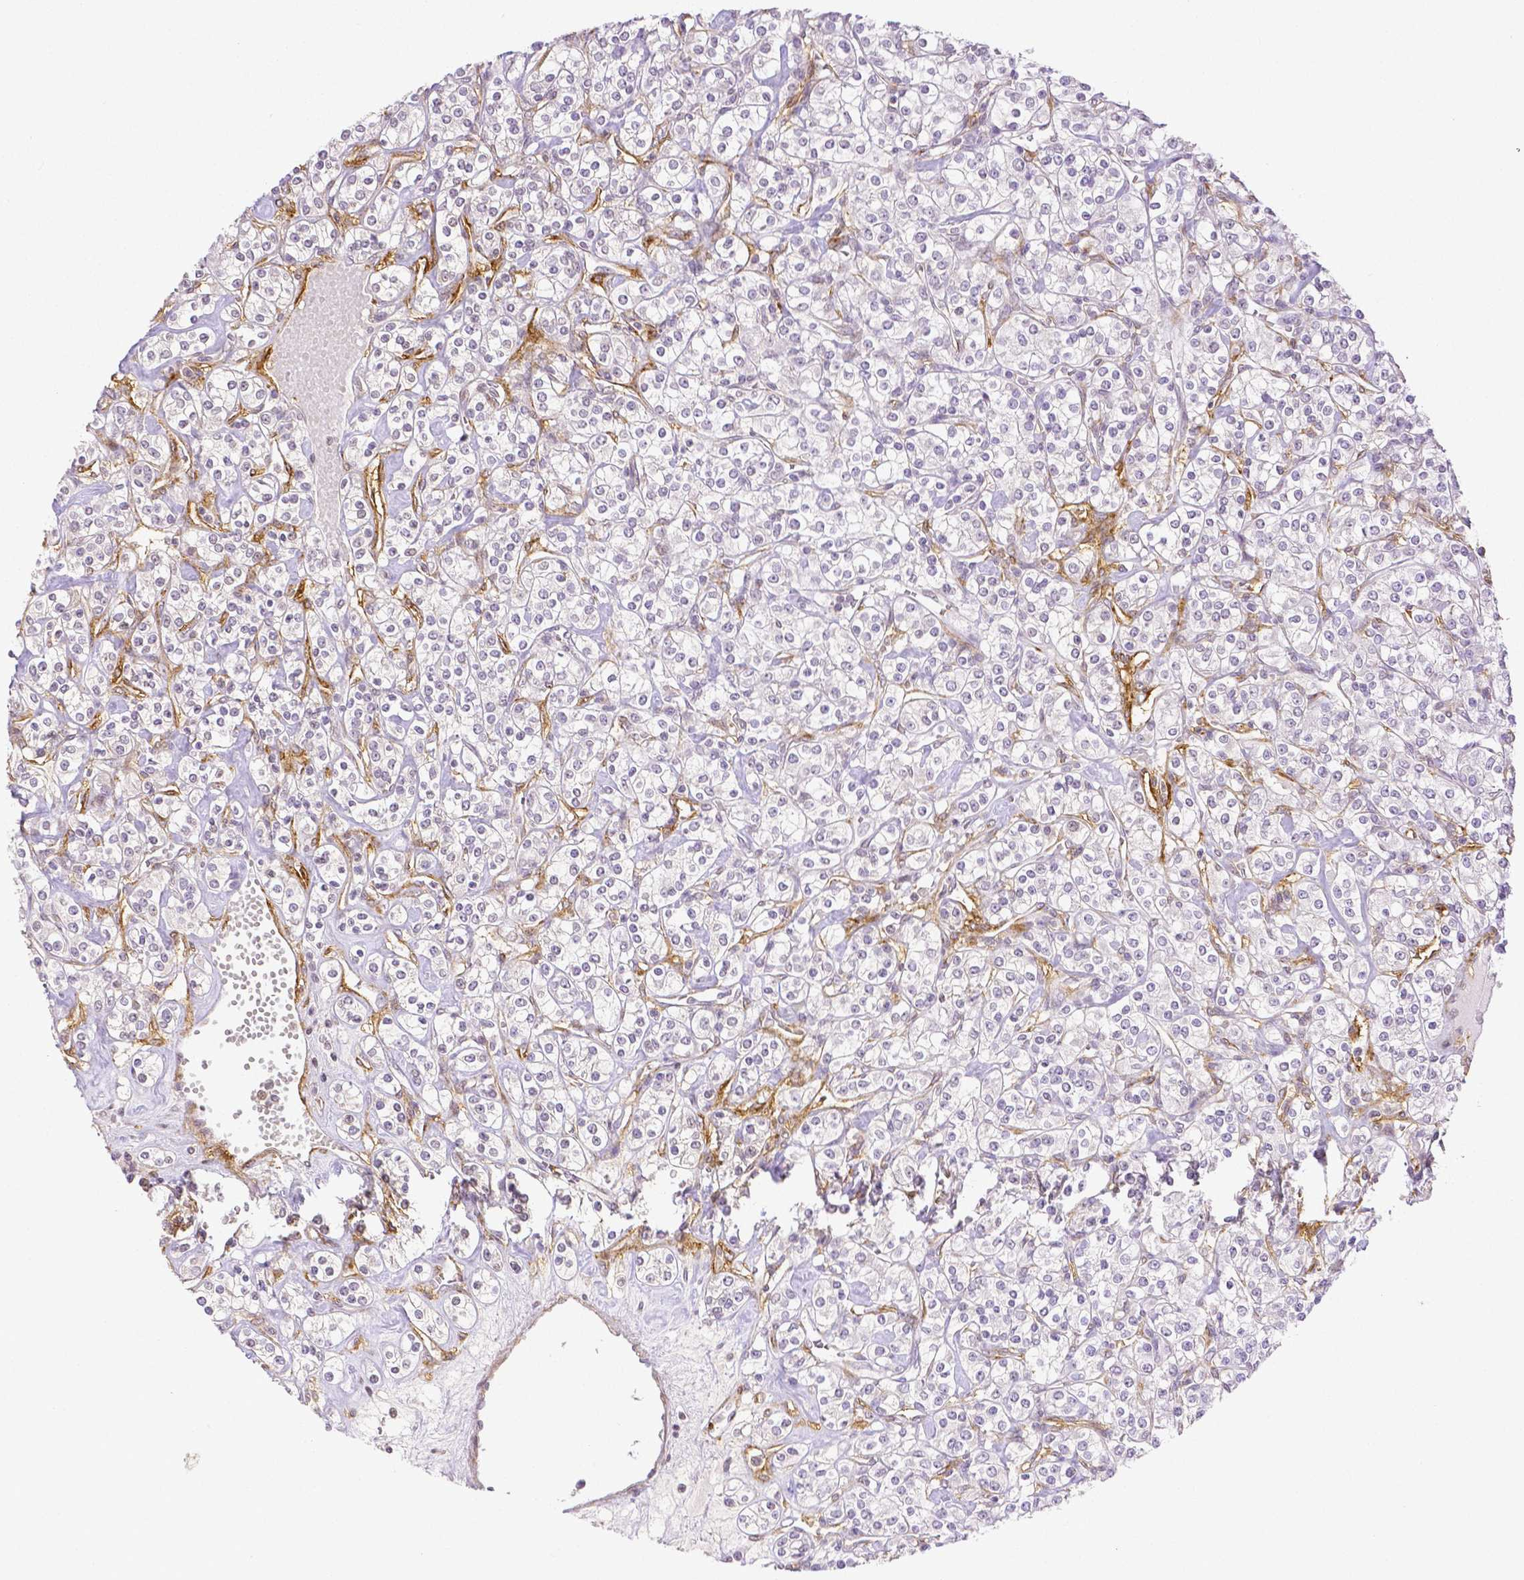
{"staining": {"intensity": "negative", "quantity": "none", "location": "none"}, "tissue": "renal cancer", "cell_type": "Tumor cells", "image_type": "cancer", "snomed": [{"axis": "morphology", "description": "Adenocarcinoma, NOS"}, {"axis": "topography", "description": "Kidney"}], "caption": "Immunohistochemistry (IHC) of human renal cancer (adenocarcinoma) demonstrates no positivity in tumor cells.", "gene": "THY1", "patient": {"sex": "male", "age": 77}}